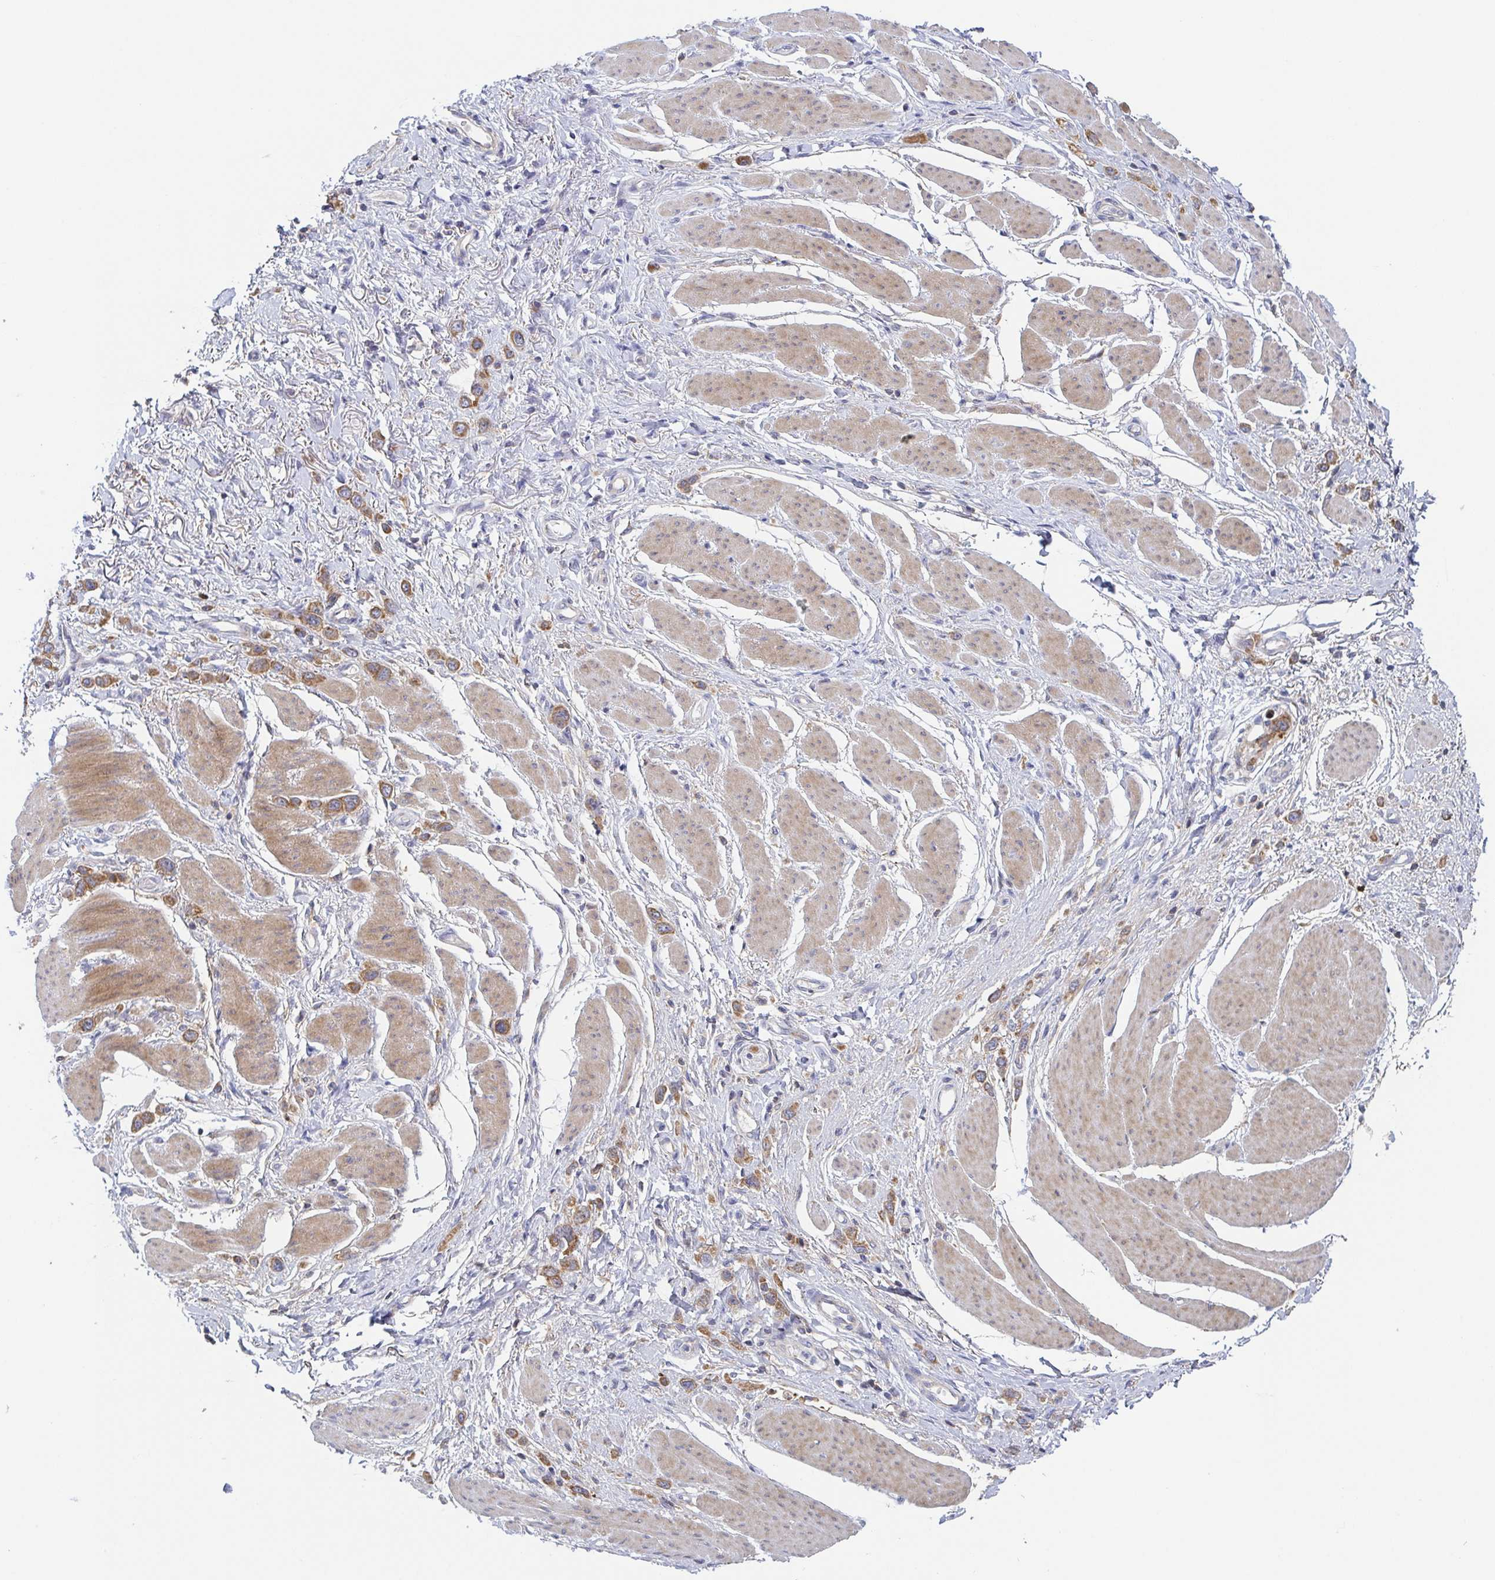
{"staining": {"intensity": "moderate", "quantity": ">75%", "location": "cytoplasmic/membranous"}, "tissue": "stomach cancer", "cell_type": "Tumor cells", "image_type": "cancer", "snomed": [{"axis": "morphology", "description": "Adenocarcinoma, NOS"}, {"axis": "topography", "description": "Stomach"}], "caption": "The immunohistochemical stain labels moderate cytoplasmic/membranous expression in tumor cells of stomach cancer (adenocarcinoma) tissue.", "gene": "TUFT1", "patient": {"sex": "female", "age": 65}}